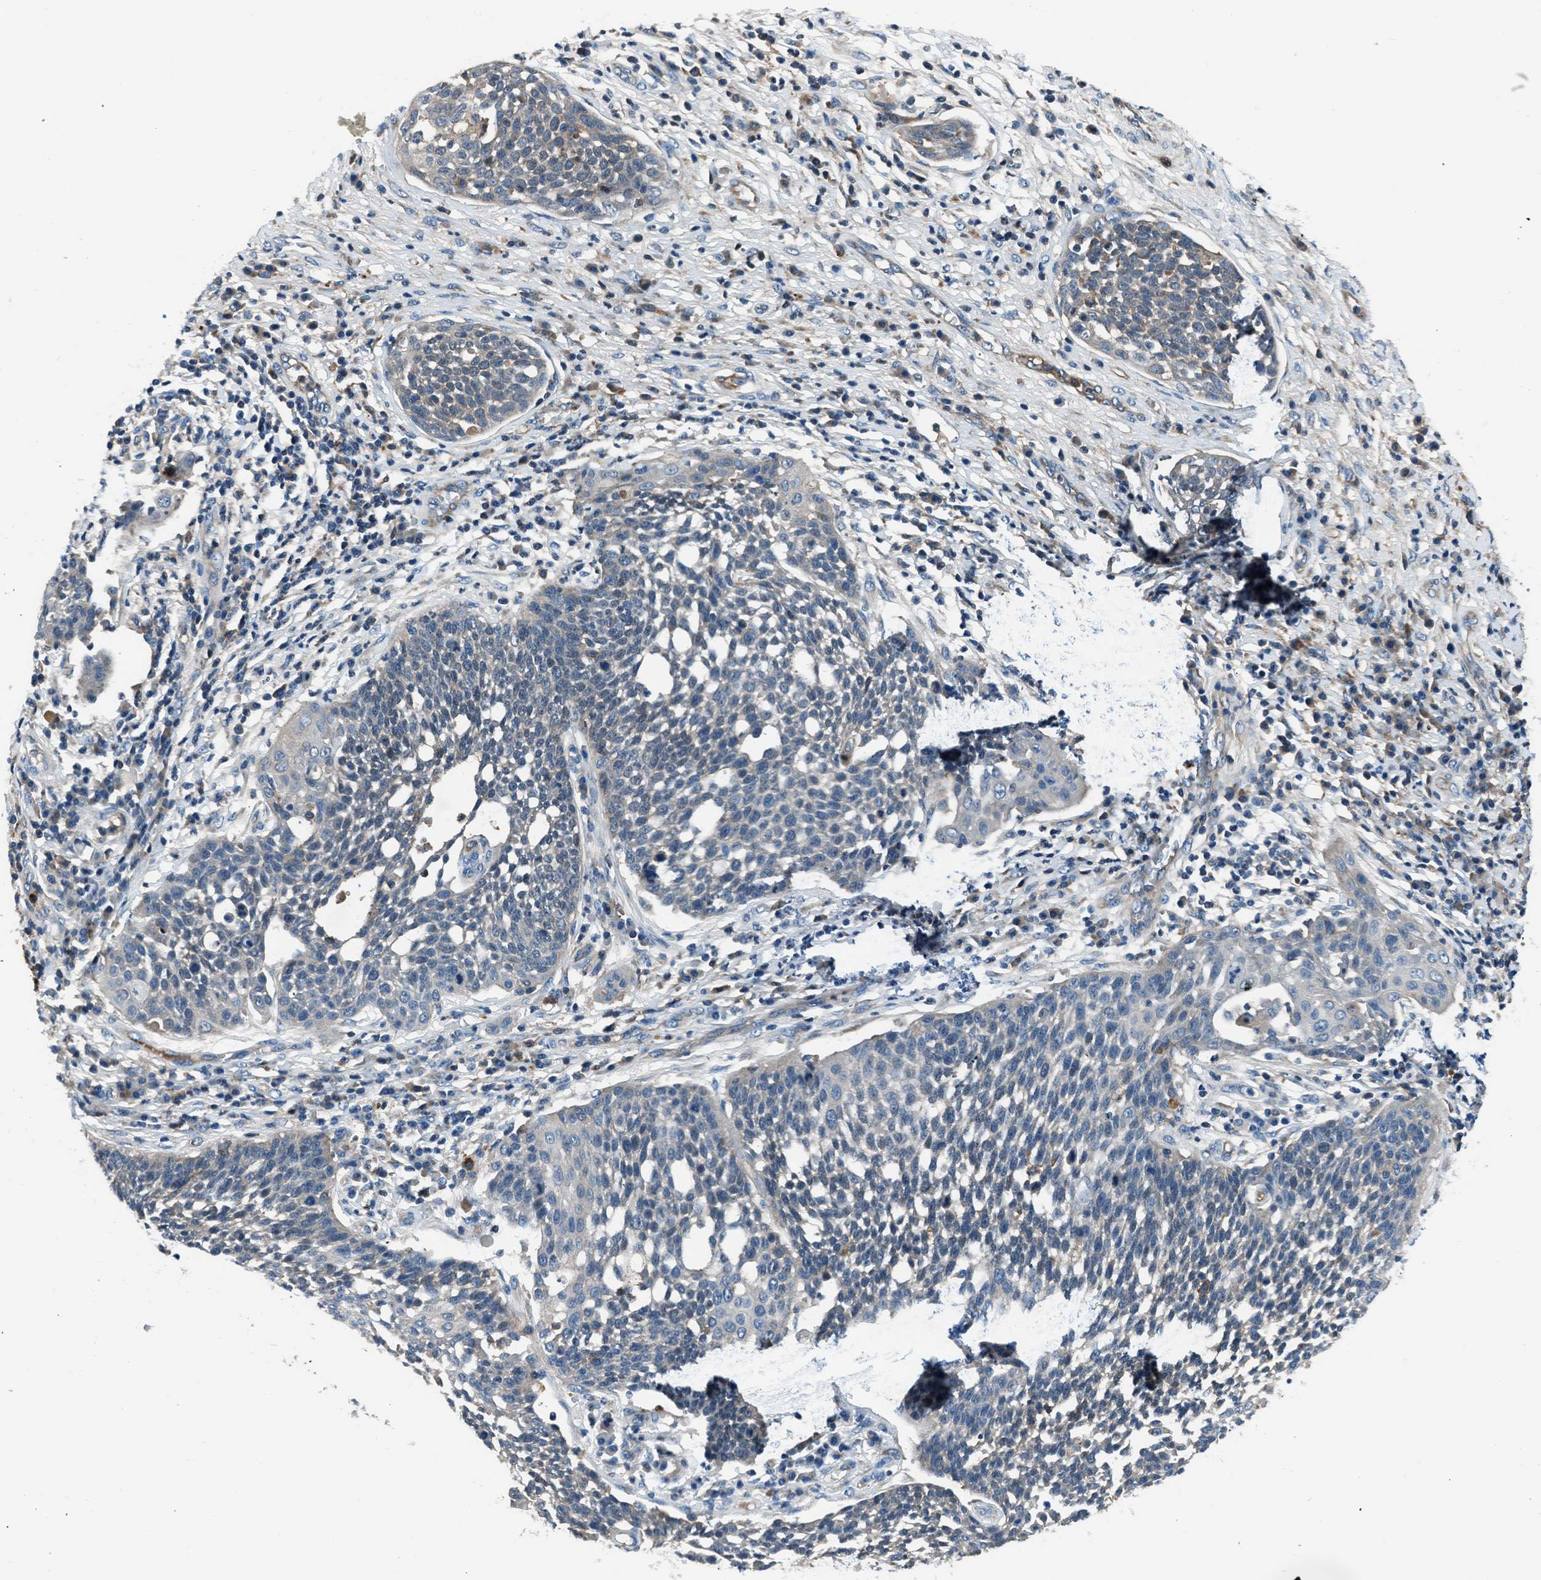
{"staining": {"intensity": "negative", "quantity": "none", "location": "none"}, "tissue": "cervical cancer", "cell_type": "Tumor cells", "image_type": "cancer", "snomed": [{"axis": "morphology", "description": "Squamous cell carcinoma, NOS"}, {"axis": "topography", "description": "Cervix"}], "caption": "IHC image of neoplastic tissue: cervical squamous cell carcinoma stained with DAB demonstrates no significant protein staining in tumor cells.", "gene": "SLC38A6", "patient": {"sex": "female", "age": 34}}